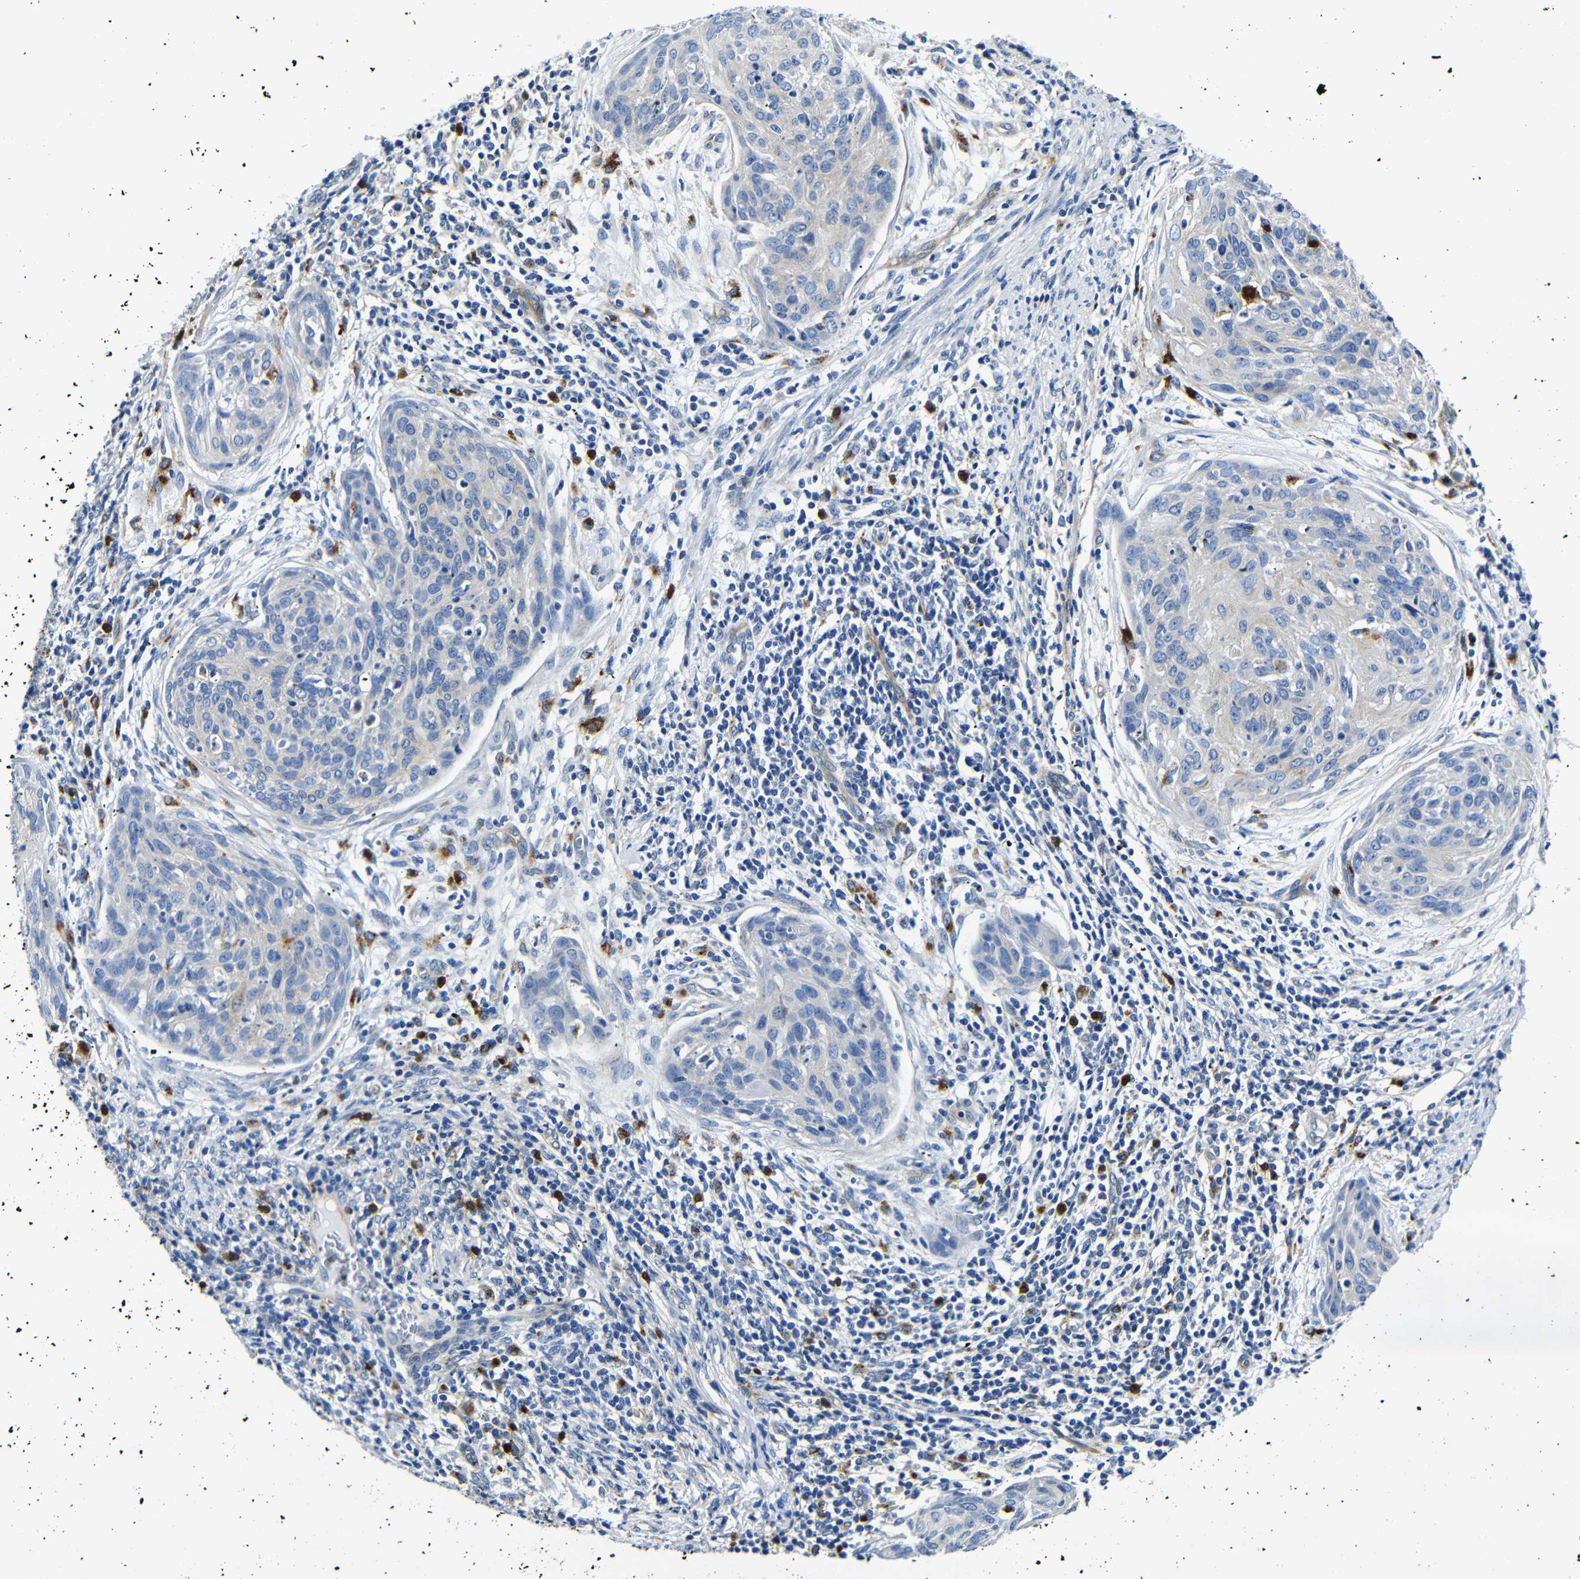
{"staining": {"intensity": "negative", "quantity": "none", "location": "none"}, "tissue": "cervical cancer", "cell_type": "Tumor cells", "image_type": "cancer", "snomed": [{"axis": "morphology", "description": "Squamous cell carcinoma, NOS"}, {"axis": "topography", "description": "Cervix"}], "caption": "Cervical cancer (squamous cell carcinoma) was stained to show a protein in brown. There is no significant staining in tumor cells.", "gene": "GIMAP2", "patient": {"sex": "female", "age": 38}}